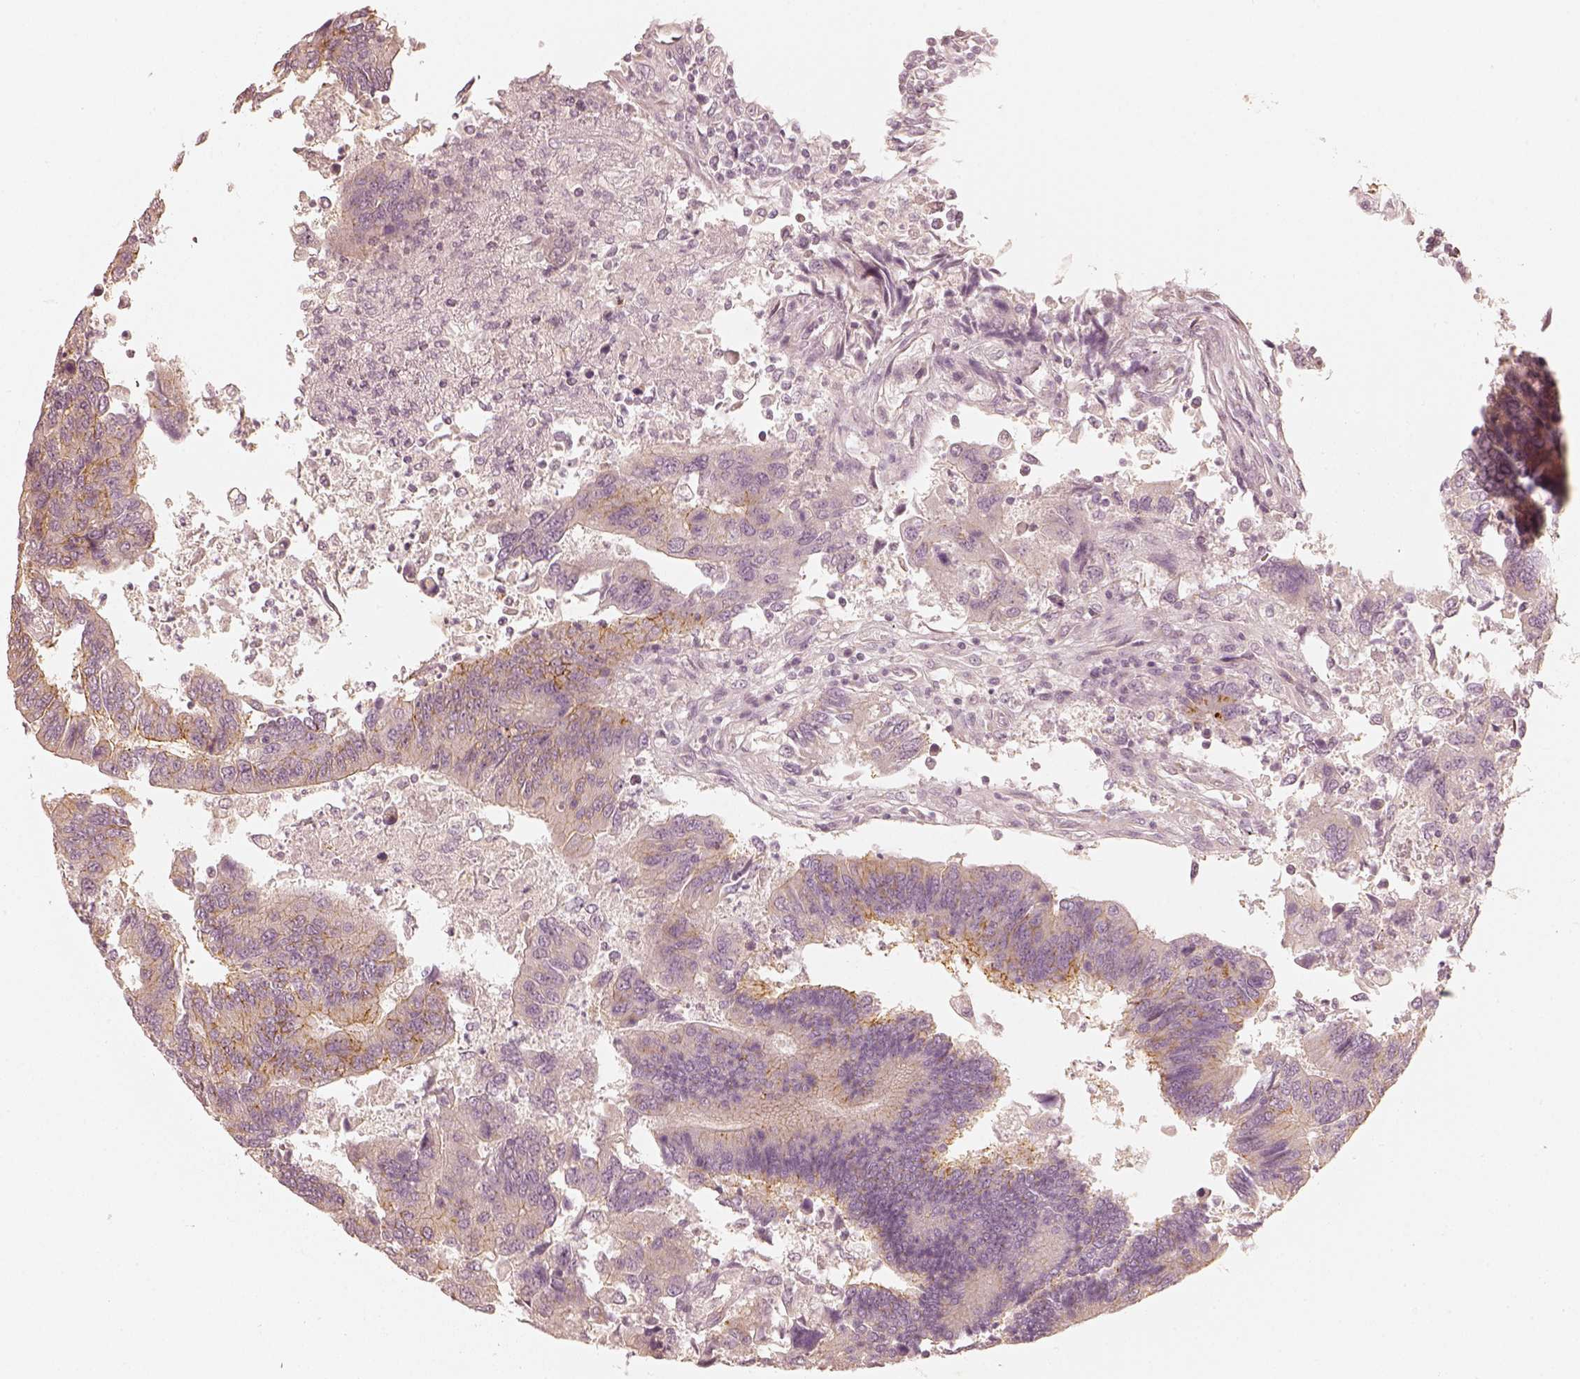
{"staining": {"intensity": "moderate", "quantity": "<25%", "location": "cytoplasmic/membranous"}, "tissue": "colorectal cancer", "cell_type": "Tumor cells", "image_type": "cancer", "snomed": [{"axis": "morphology", "description": "Adenocarcinoma, NOS"}, {"axis": "topography", "description": "Colon"}], "caption": "Moderate cytoplasmic/membranous protein expression is seen in approximately <25% of tumor cells in colorectal adenocarcinoma.", "gene": "GORASP2", "patient": {"sex": "female", "age": 67}}